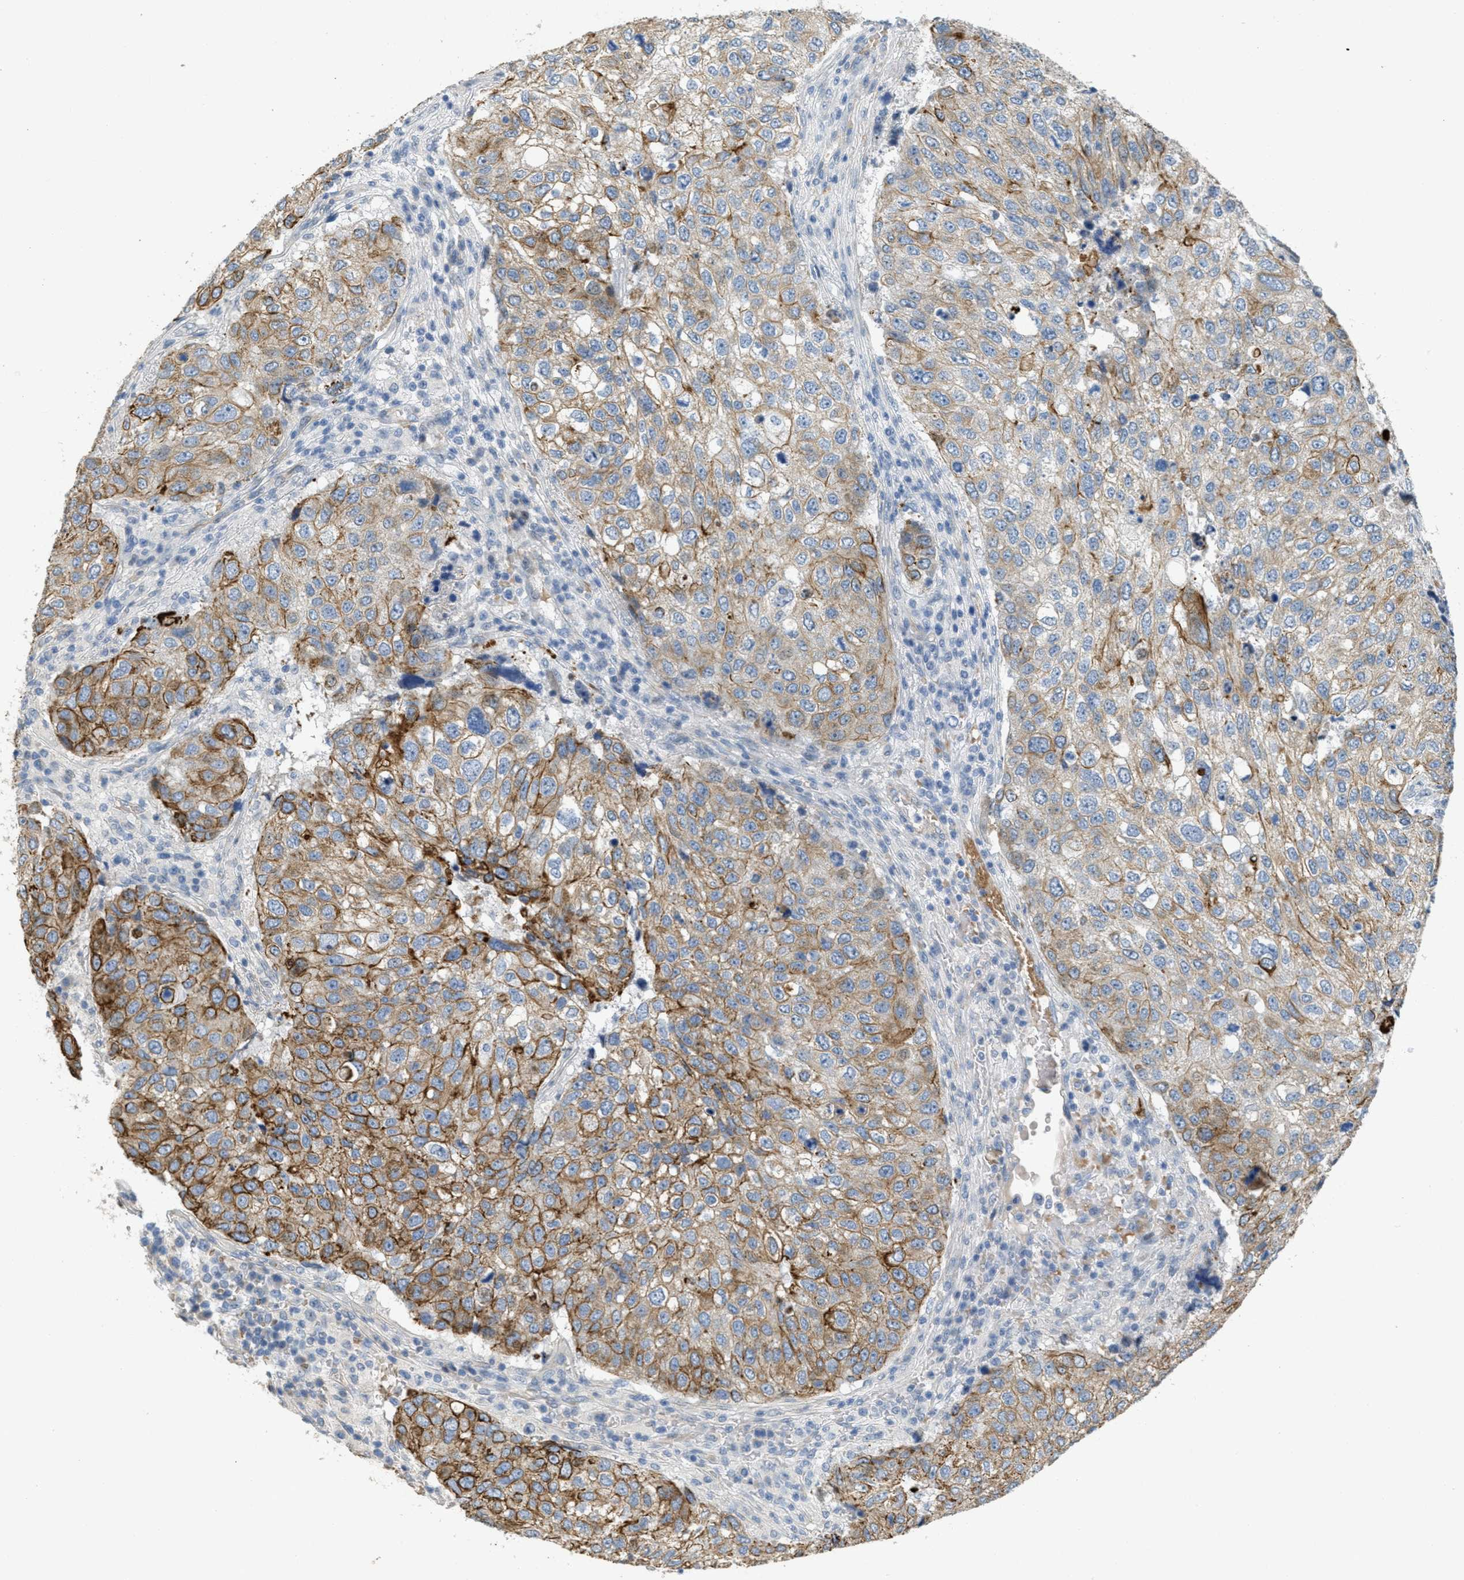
{"staining": {"intensity": "moderate", "quantity": ">75%", "location": "cytoplasmic/membranous"}, "tissue": "urothelial cancer", "cell_type": "Tumor cells", "image_type": "cancer", "snomed": [{"axis": "morphology", "description": "Urothelial carcinoma, High grade"}, {"axis": "topography", "description": "Lymph node"}, {"axis": "topography", "description": "Urinary bladder"}], "caption": "The photomicrograph demonstrates staining of high-grade urothelial carcinoma, revealing moderate cytoplasmic/membranous protein positivity (brown color) within tumor cells.", "gene": "MRS2", "patient": {"sex": "male", "age": 51}}